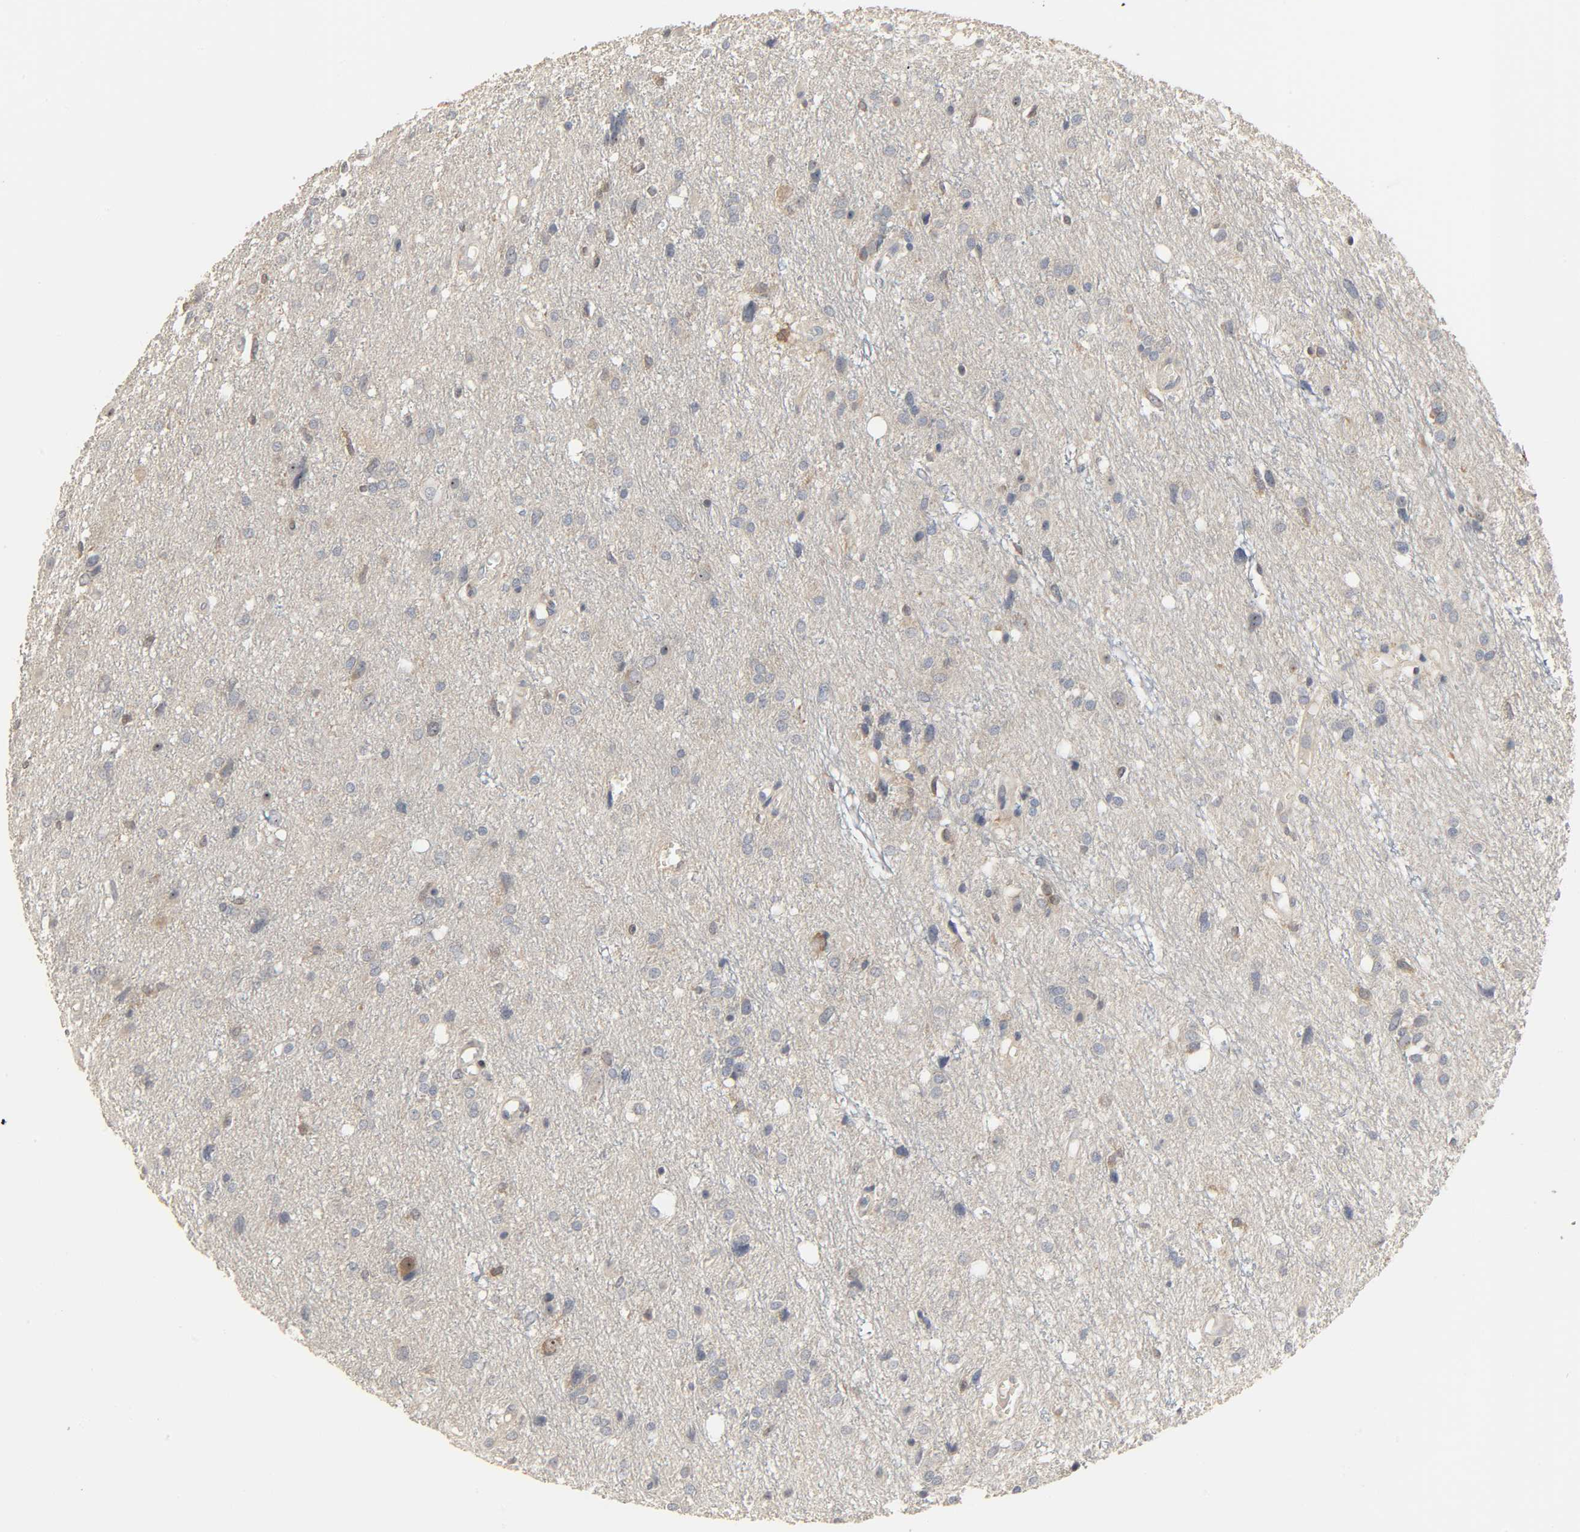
{"staining": {"intensity": "moderate", "quantity": "<25%", "location": "cytoplasmic/membranous,nuclear"}, "tissue": "glioma", "cell_type": "Tumor cells", "image_type": "cancer", "snomed": [{"axis": "morphology", "description": "Glioma, malignant, High grade"}, {"axis": "topography", "description": "Brain"}], "caption": "A brown stain labels moderate cytoplasmic/membranous and nuclear positivity of a protein in glioma tumor cells. (DAB (3,3'-diaminobenzidine) IHC, brown staining for protein, blue staining for nuclei).", "gene": "PLEKHA2", "patient": {"sex": "female", "age": 59}}